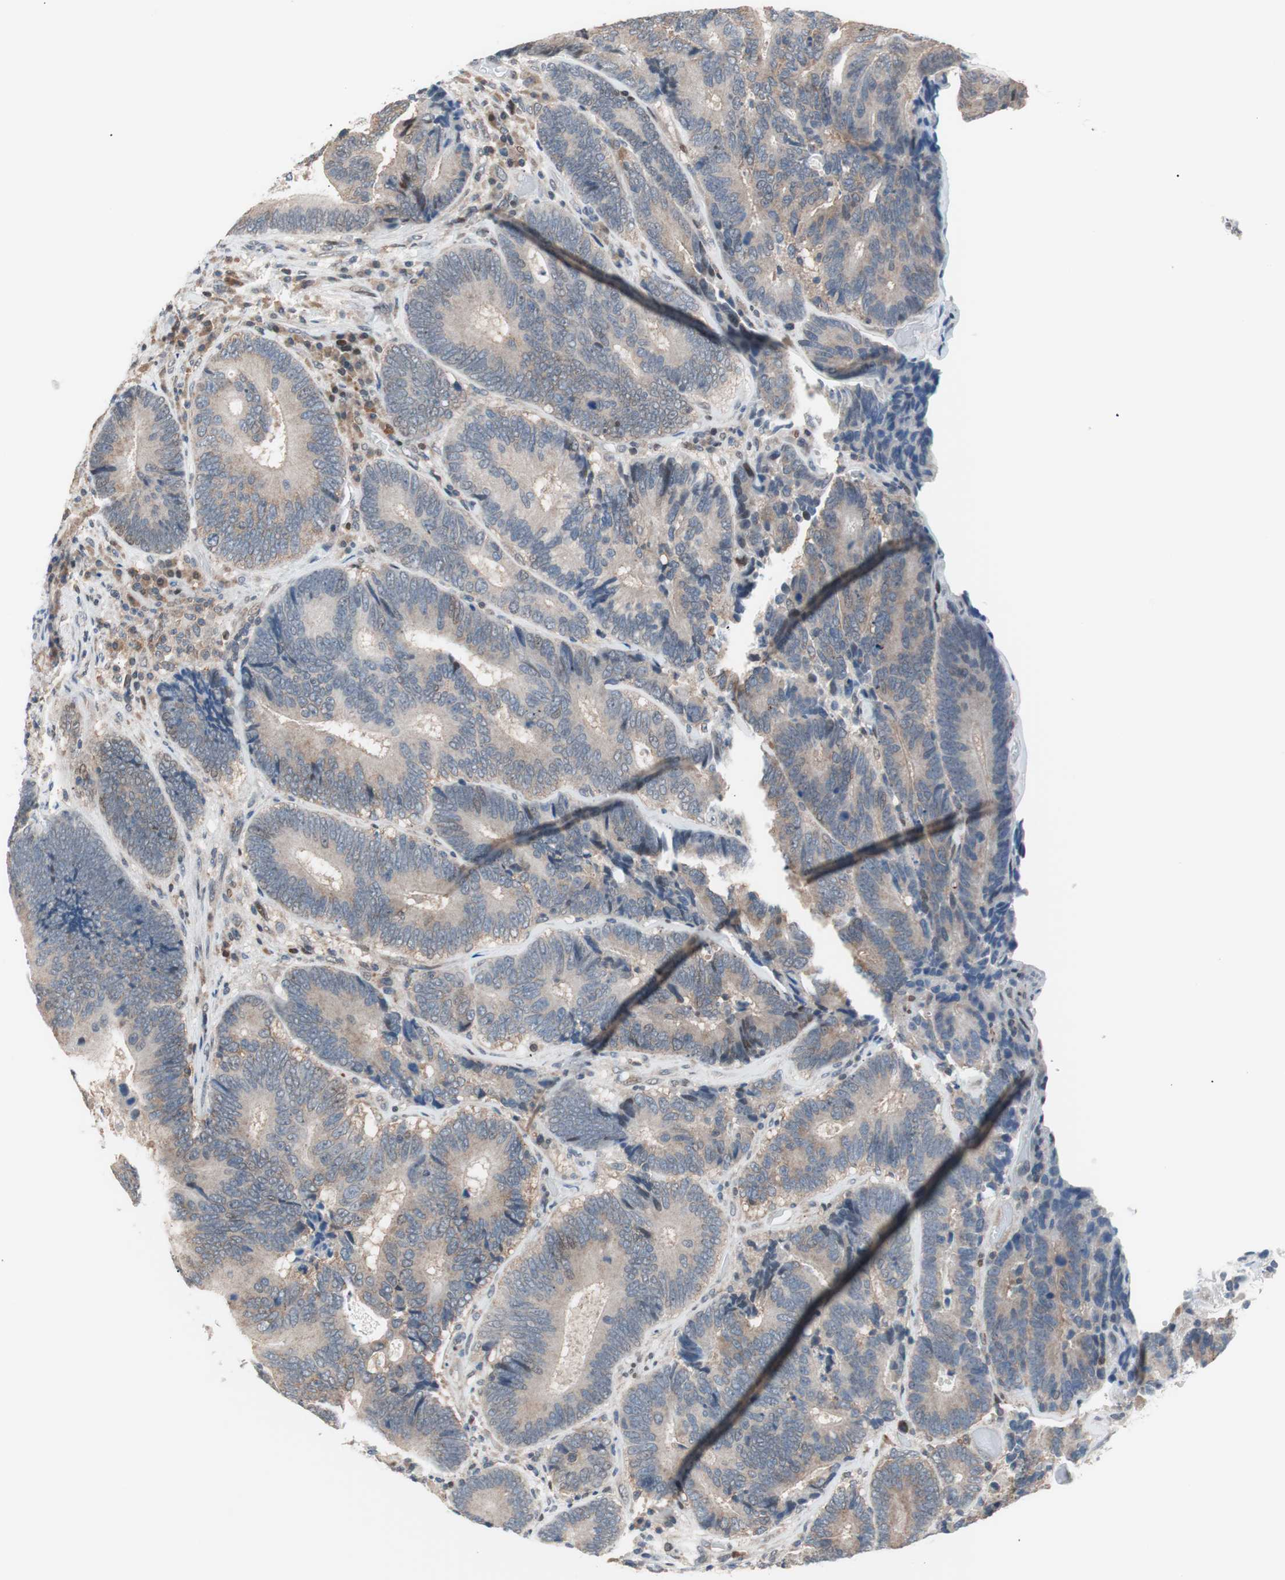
{"staining": {"intensity": "weak", "quantity": "25%-75%", "location": "cytoplasmic/membranous"}, "tissue": "colorectal cancer", "cell_type": "Tumor cells", "image_type": "cancer", "snomed": [{"axis": "morphology", "description": "Adenocarcinoma, NOS"}, {"axis": "topography", "description": "Colon"}], "caption": "Immunohistochemistry of adenocarcinoma (colorectal) displays low levels of weak cytoplasmic/membranous staining in about 25%-75% of tumor cells.", "gene": "POLH", "patient": {"sex": "female", "age": 78}}